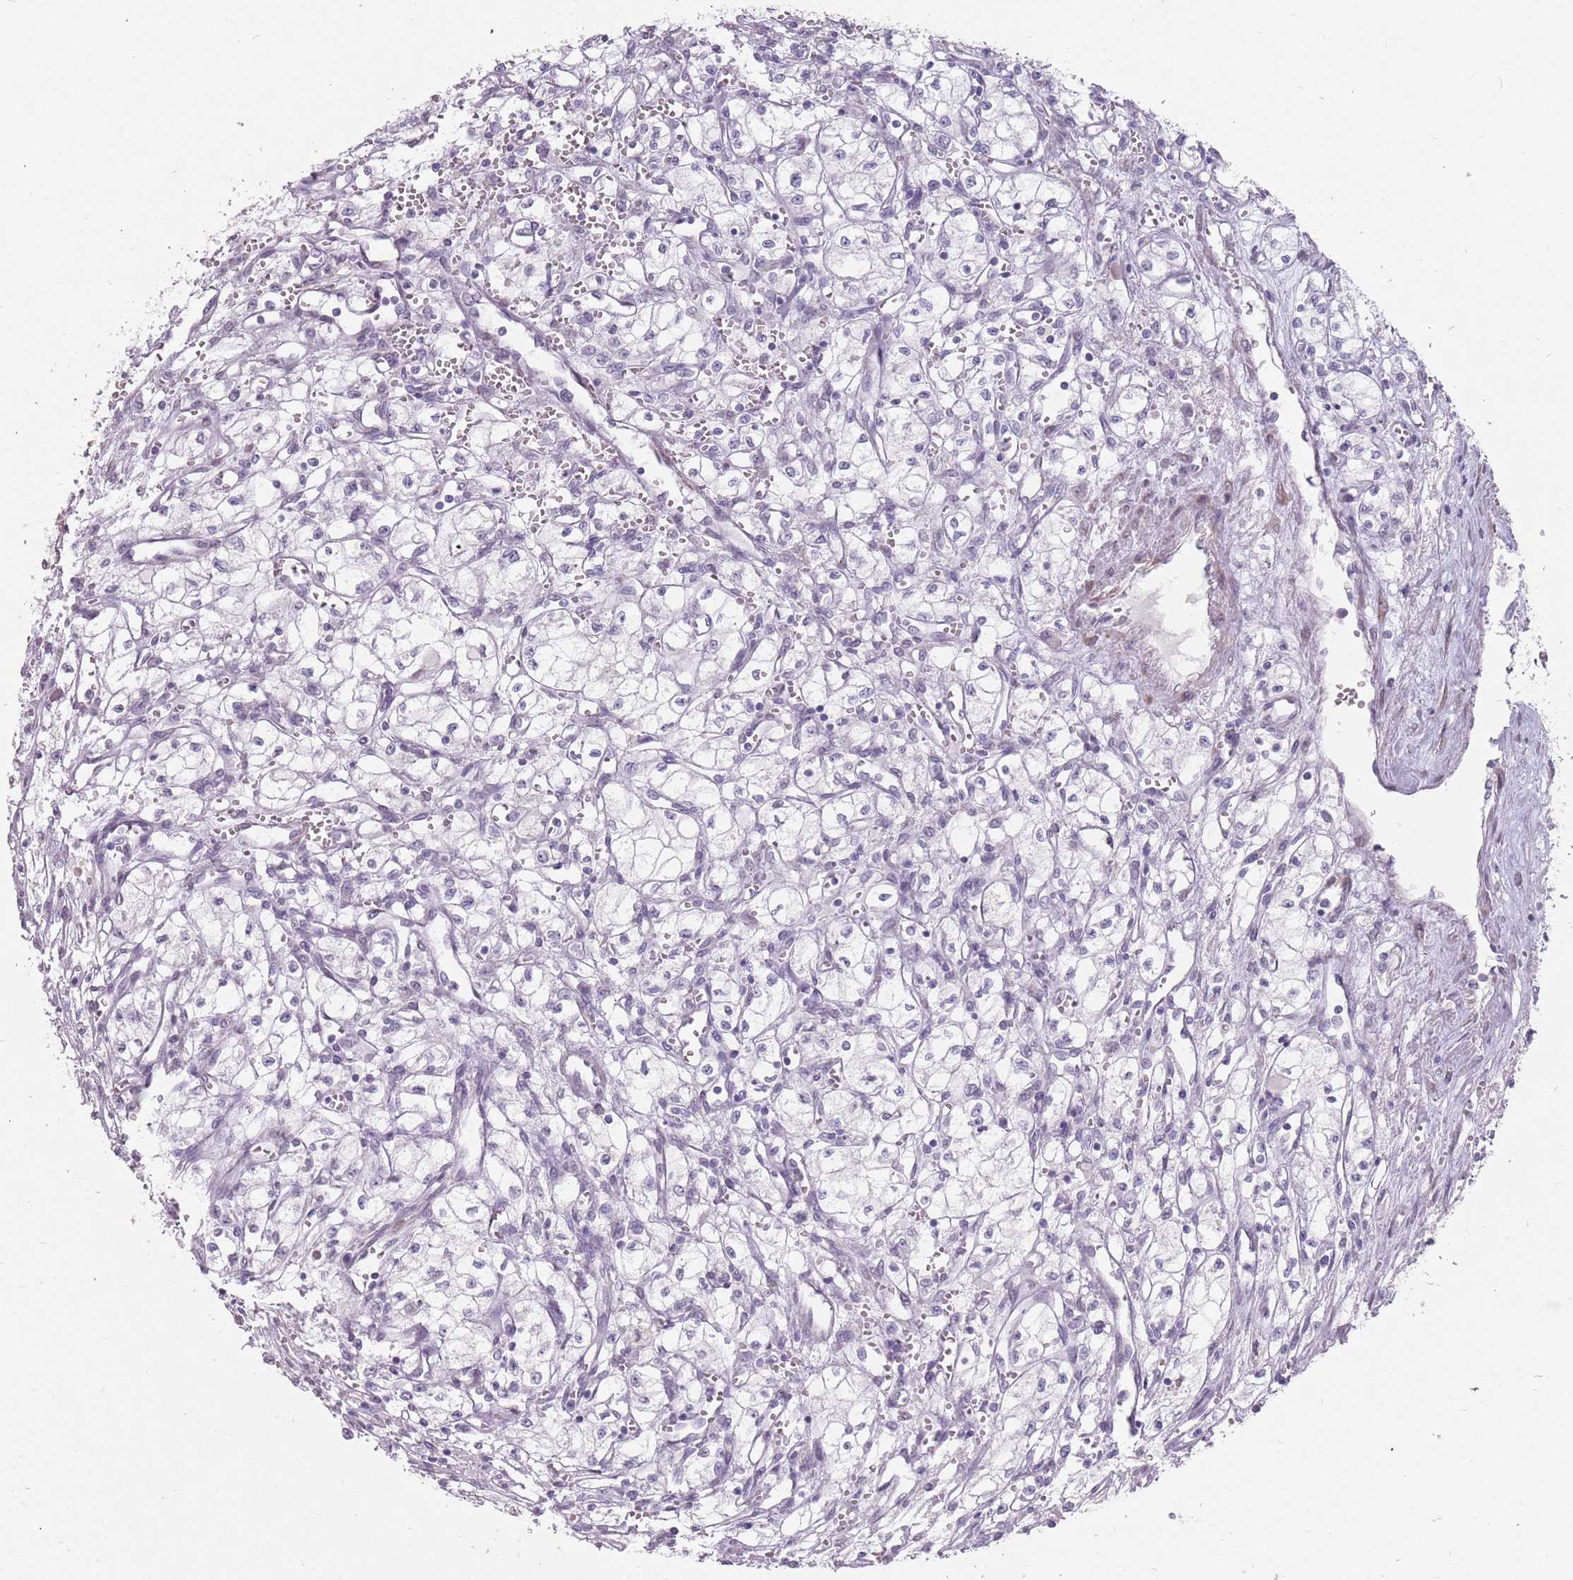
{"staining": {"intensity": "negative", "quantity": "none", "location": "none"}, "tissue": "renal cancer", "cell_type": "Tumor cells", "image_type": "cancer", "snomed": [{"axis": "morphology", "description": "Adenocarcinoma, NOS"}, {"axis": "topography", "description": "Kidney"}], "caption": "This is an immunohistochemistry histopathology image of adenocarcinoma (renal). There is no positivity in tumor cells.", "gene": "DDX4", "patient": {"sex": "male", "age": 59}}